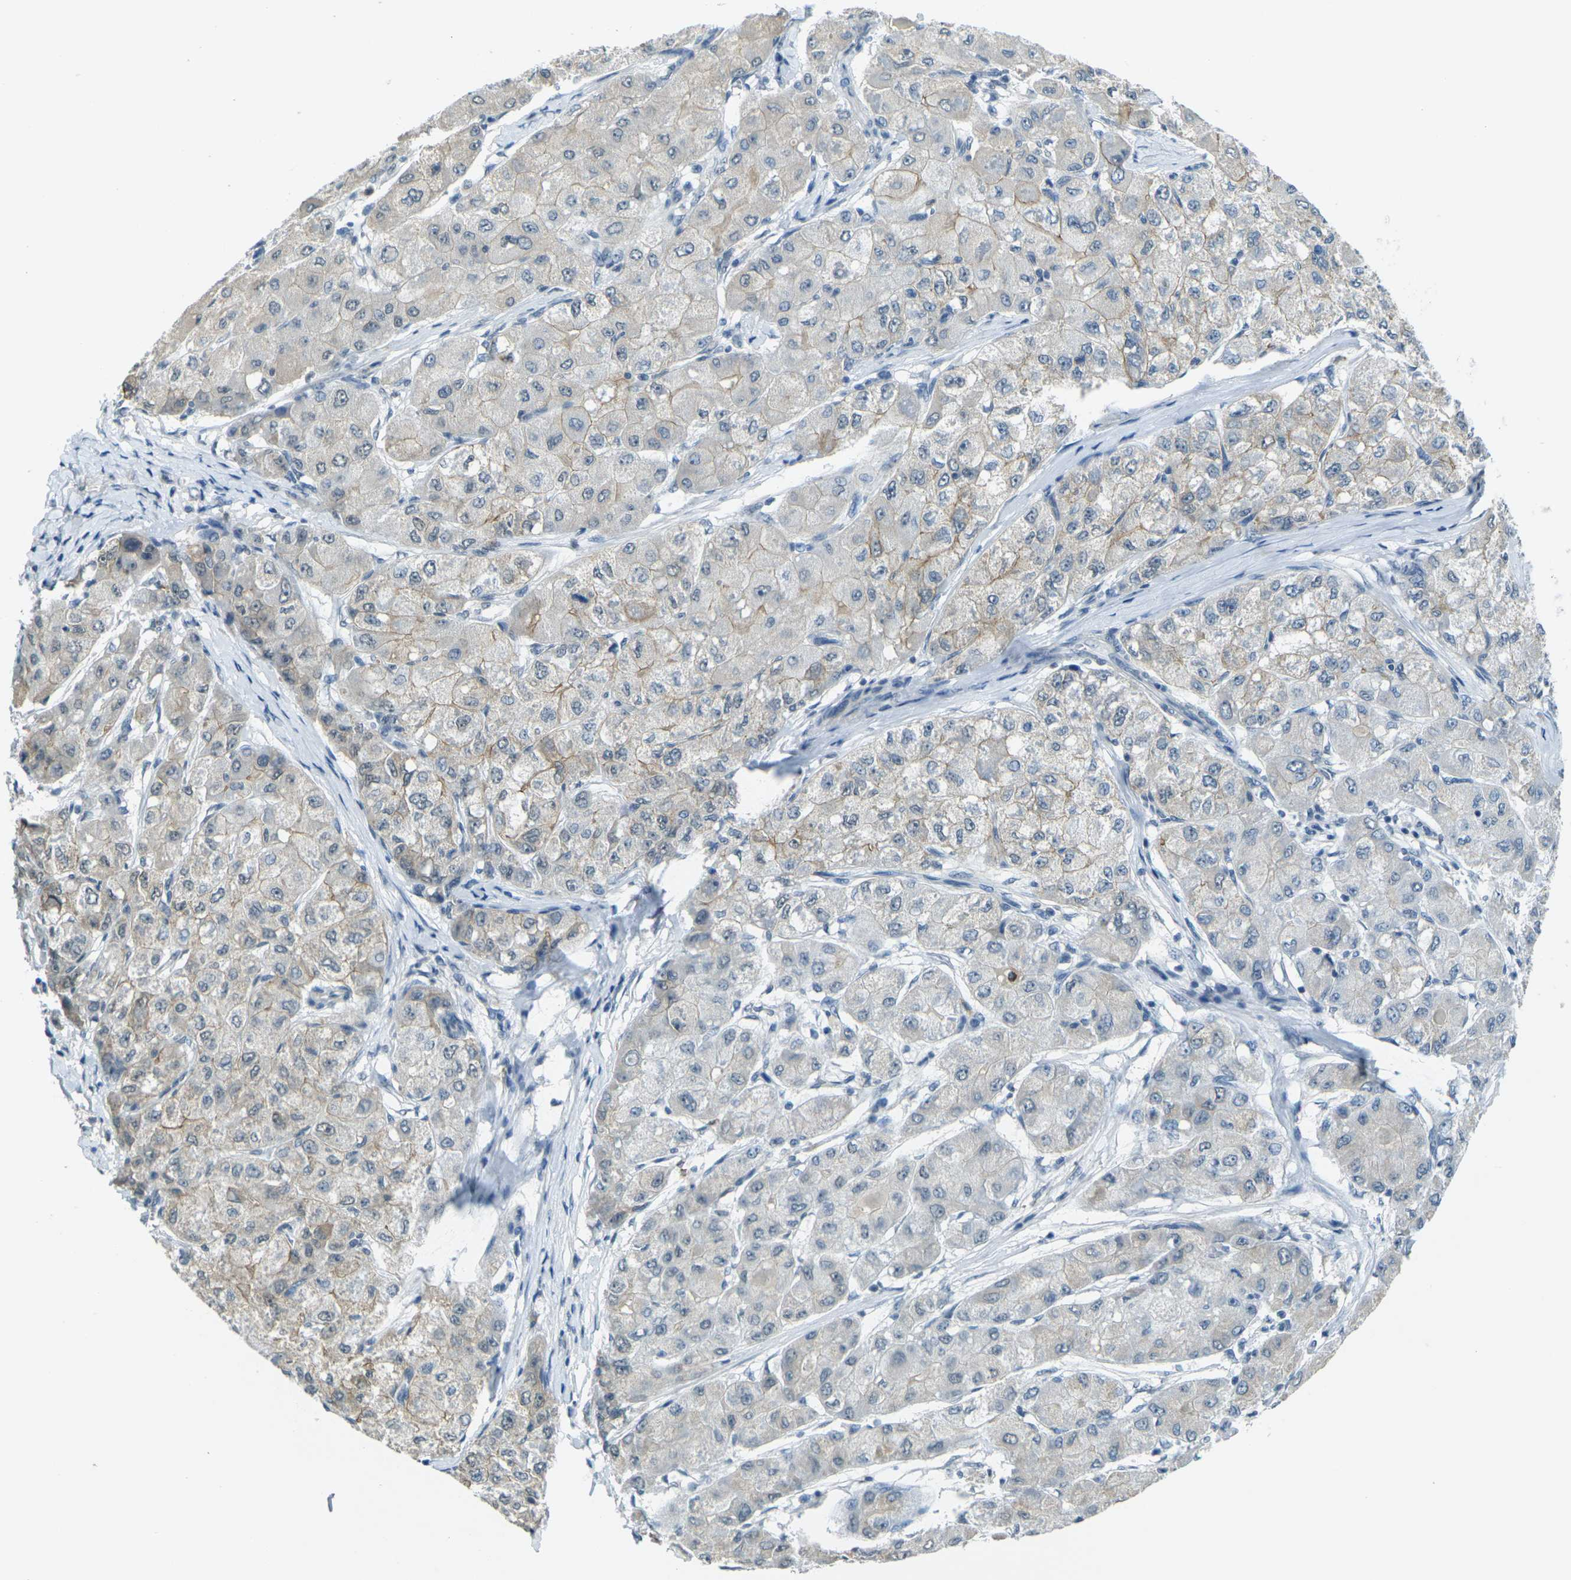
{"staining": {"intensity": "weak", "quantity": "25%-75%", "location": "cytoplasmic/membranous"}, "tissue": "liver cancer", "cell_type": "Tumor cells", "image_type": "cancer", "snomed": [{"axis": "morphology", "description": "Carcinoma, Hepatocellular, NOS"}, {"axis": "topography", "description": "Liver"}], "caption": "DAB immunohistochemical staining of liver hepatocellular carcinoma reveals weak cytoplasmic/membranous protein staining in about 25%-75% of tumor cells. The protein is shown in brown color, while the nuclei are stained blue.", "gene": "SPTBN2", "patient": {"sex": "male", "age": 80}}